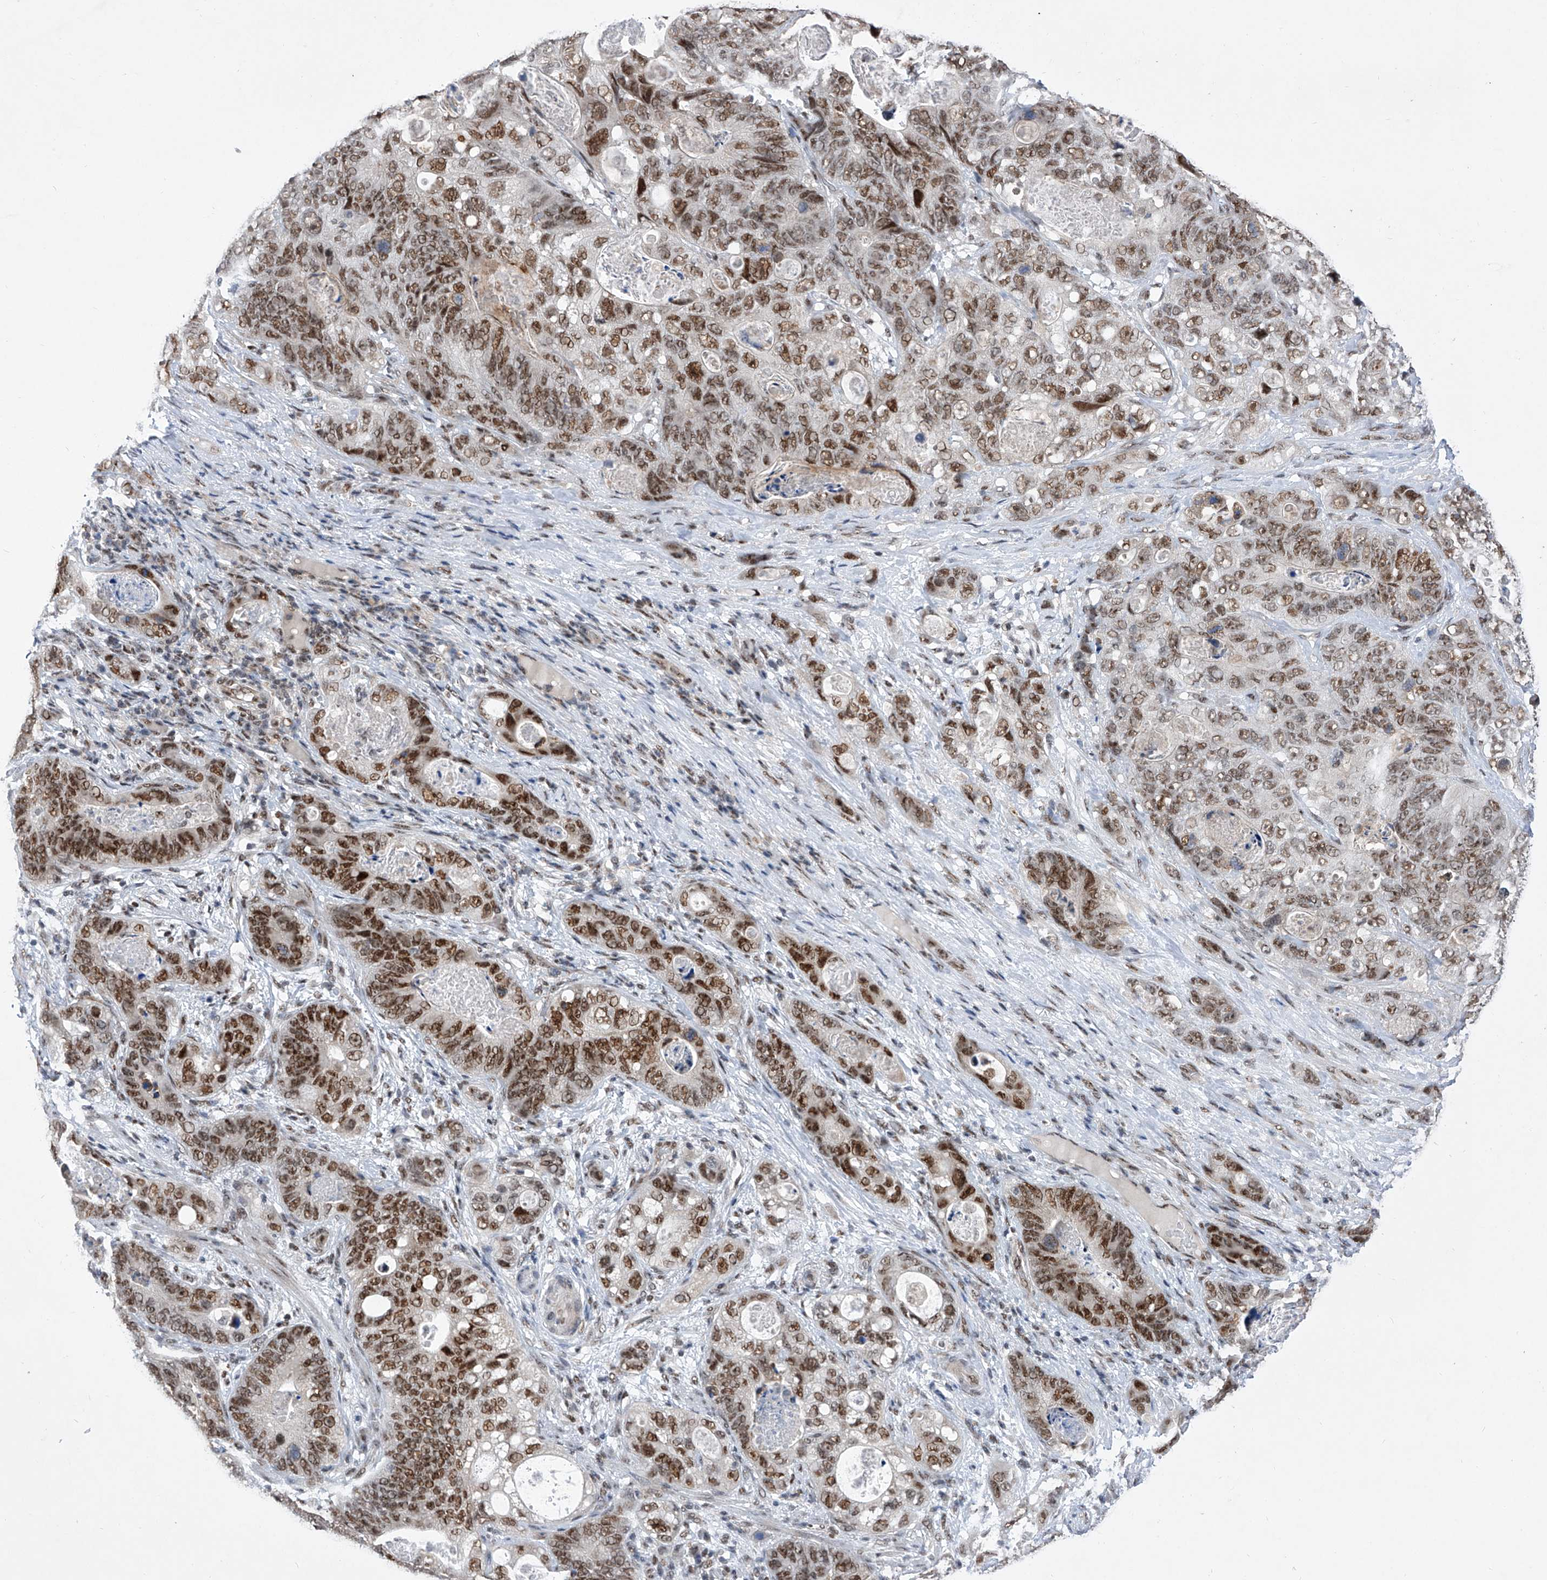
{"staining": {"intensity": "strong", "quantity": ">75%", "location": "nuclear"}, "tissue": "stomach cancer", "cell_type": "Tumor cells", "image_type": "cancer", "snomed": [{"axis": "morphology", "description": "Normal tissue, NOS"}, {"axis": "morphology", "description": "Adenocarcinoma, NOS"}, {"axis": "topography", "description": "Stomach"}], "caption": "Protein staining of stomach adenocarcinoma tissue exhibits strong nuclear staining in approximately >75% of tumor cells.", "gene": "RAD54L", "patient": {"sex": "female", "age": 89}}